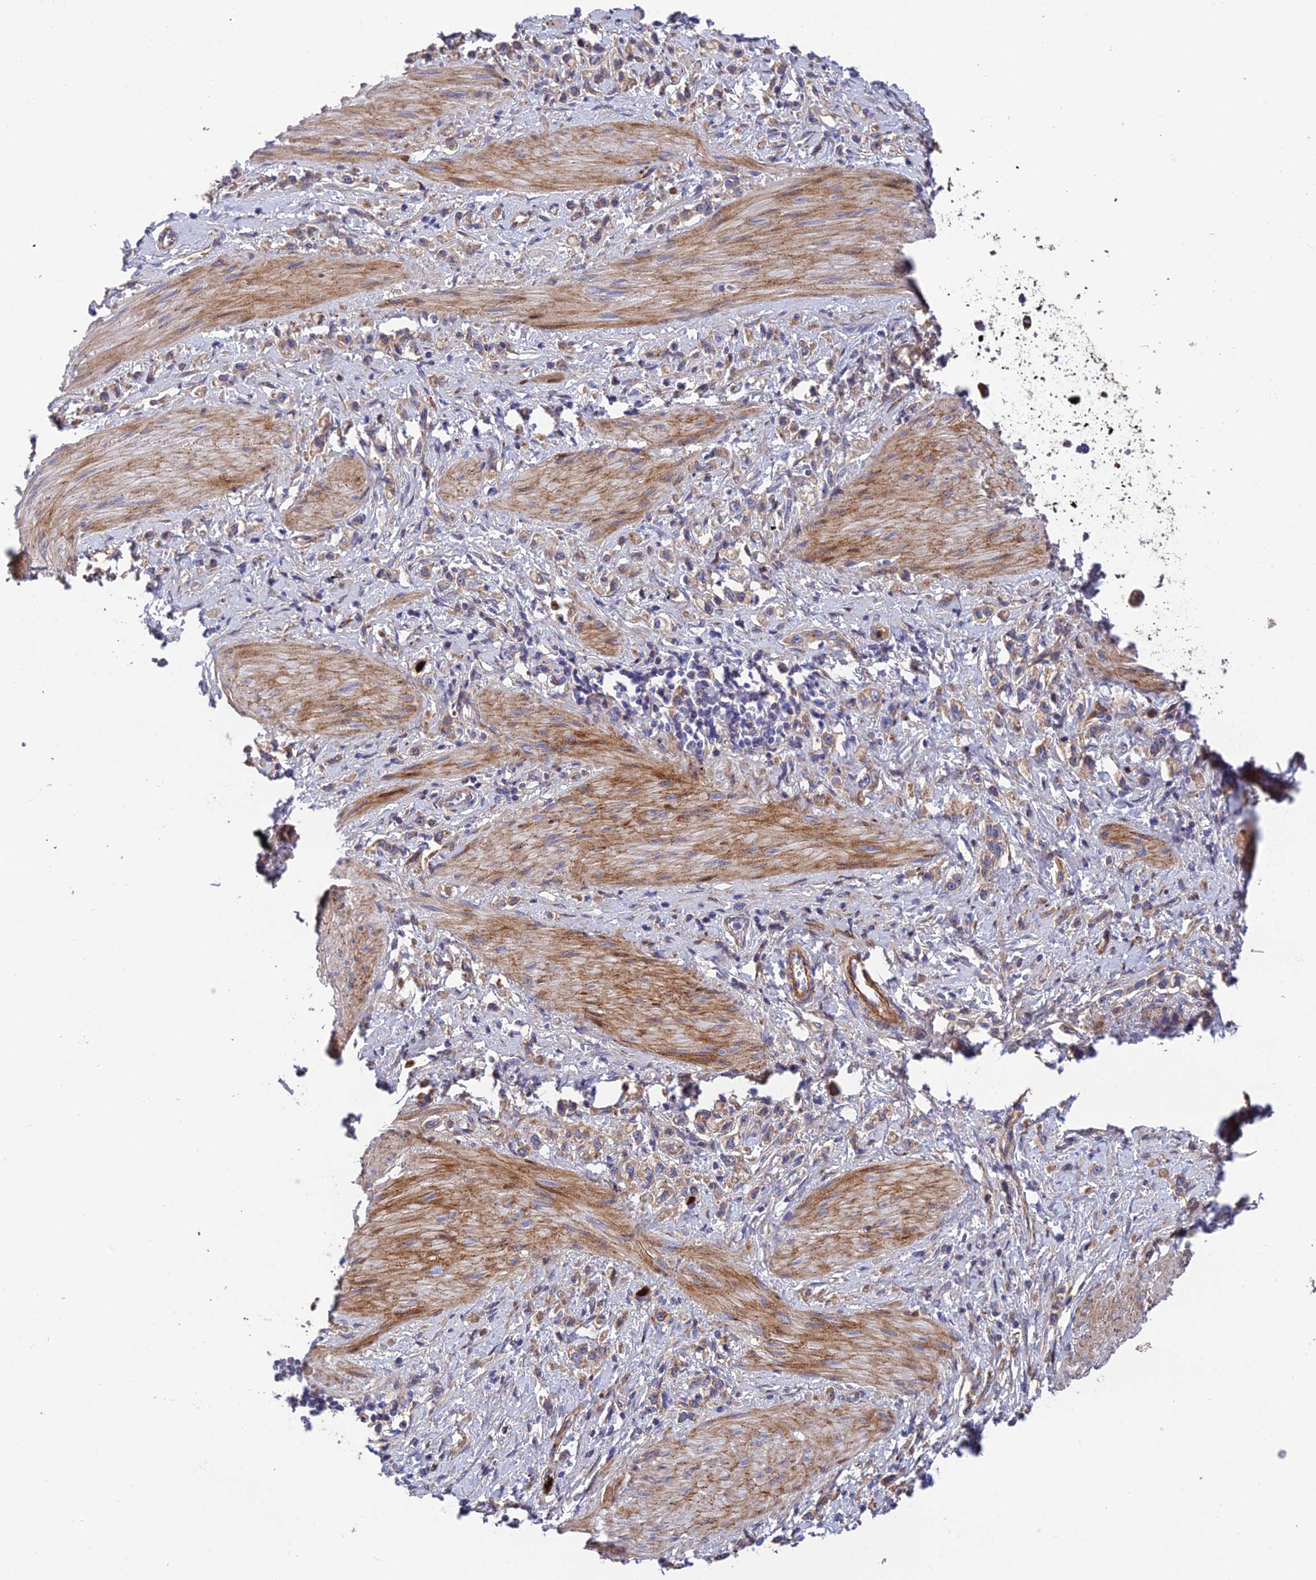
{"staining": {"intensity": "weak", "quantity": "25%-75%", "location": "cytoplasmic/membranous"}, "tissue": "stomach cancer", "cell_type": "Tumor cells", "image_type": "cancer", "snomed": [{"axis": "morphology", "description": "Adenocarcinoma, NOS"}, {"axis": "topography", "description": "Stomach"}], "caption": "Human stomach adenocarcinoma stained for a protein (brown) exhibits weak cytoplasmic/membranous positive positivity in approximately 25%-75% of tumor cells.", "gene": "CPSF4L", "patient": {"sex": "female", "age": 65}}